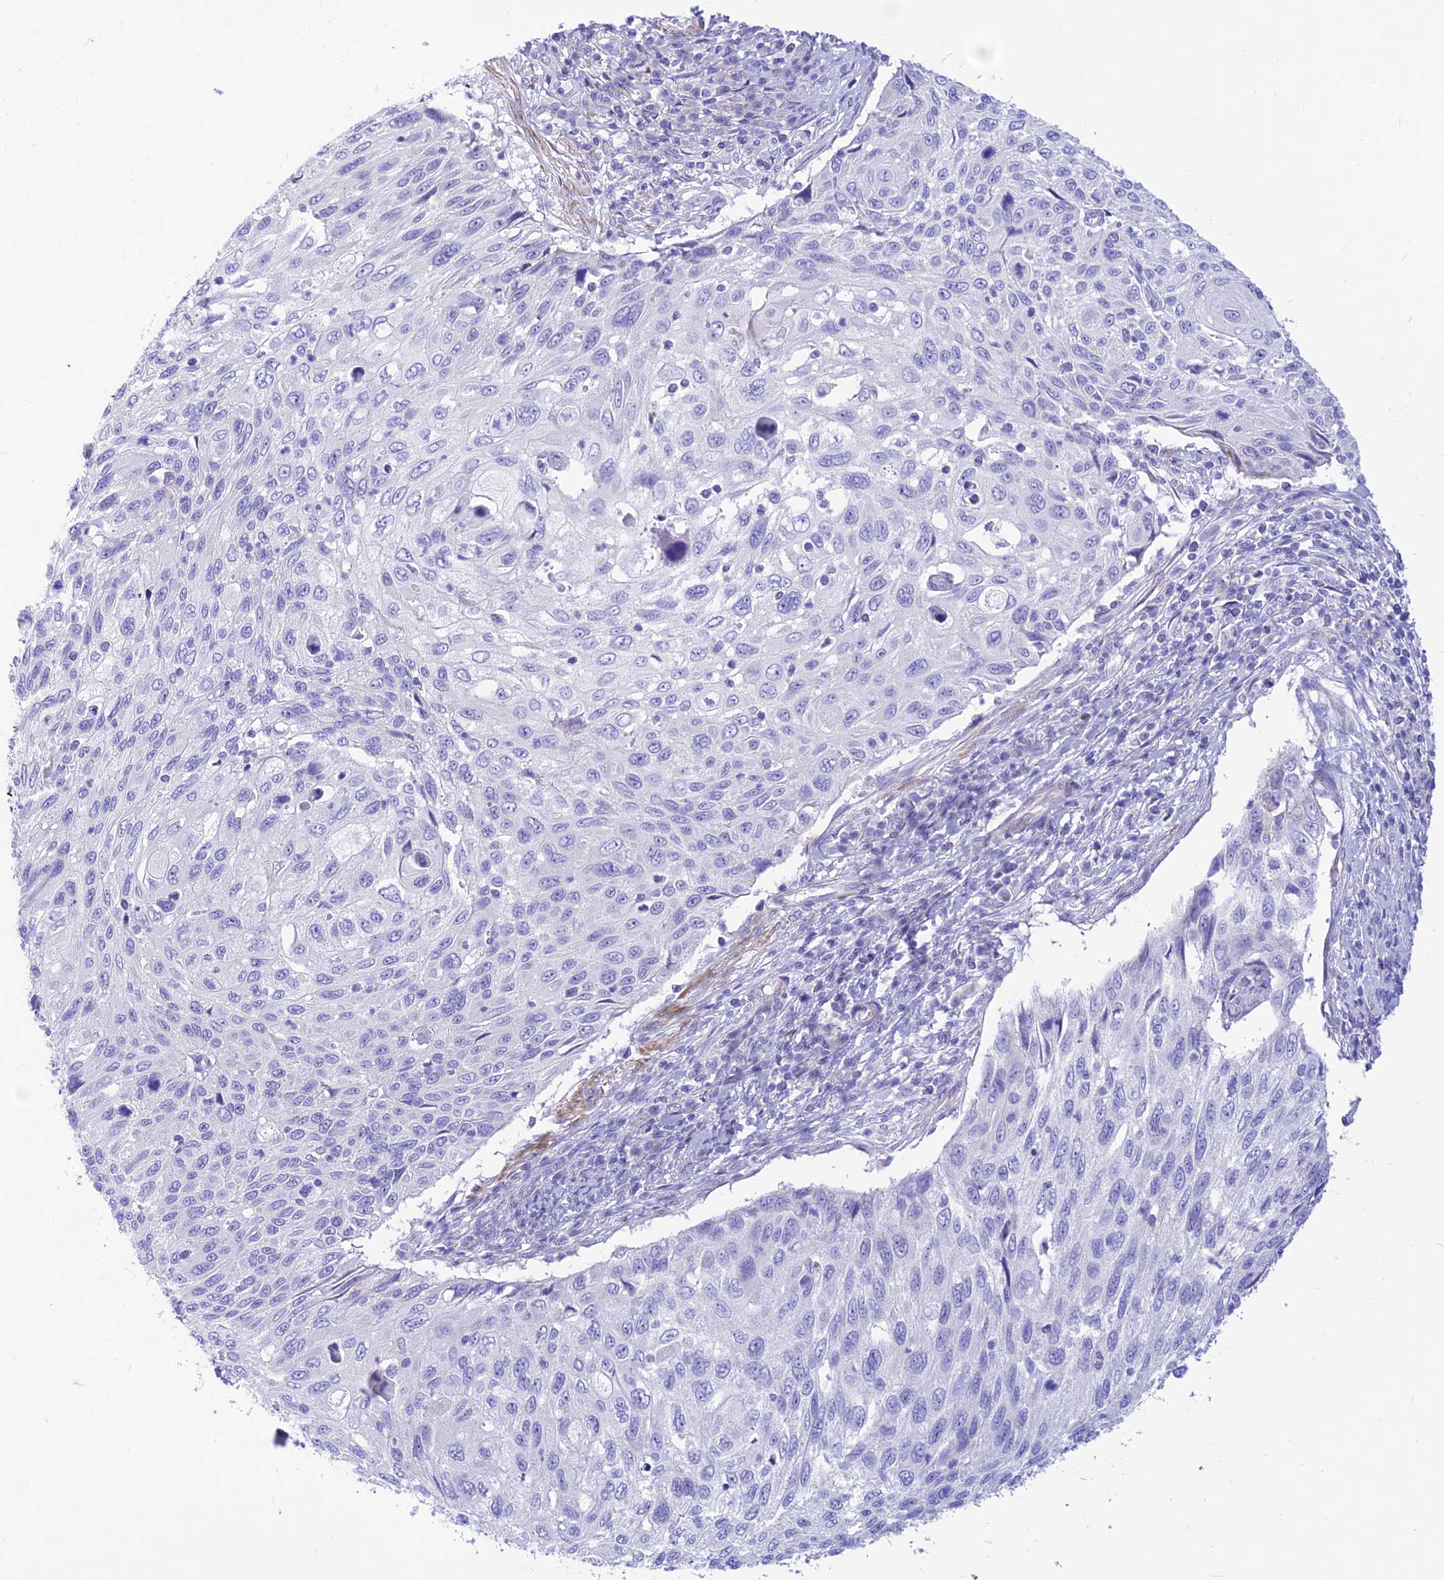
{"staining": {"intensity": "negative", "quantity": "none", "location": "none"}, "tissue": "cervical cancer", "cell_type": "Tumor cells", "image_type": "cancer", "snomed": [{"axis": "morphology", "description": "Squamous cell carcinoma, NOS"}, {"axis": "topography", "description": "Cervix"}], "caption": "DAB (3,3'-diaminobenzidine) immunohistochemical staining of cervical cancer shows no significant expression in tumor cells. (Brightfield microscopy of DAB (3,3'-diaminobenzidine) immunohistochemistry (IHC) at high magnification).", "gene": "FAM186B", "patient": {"sex": "female", "age": 70}}